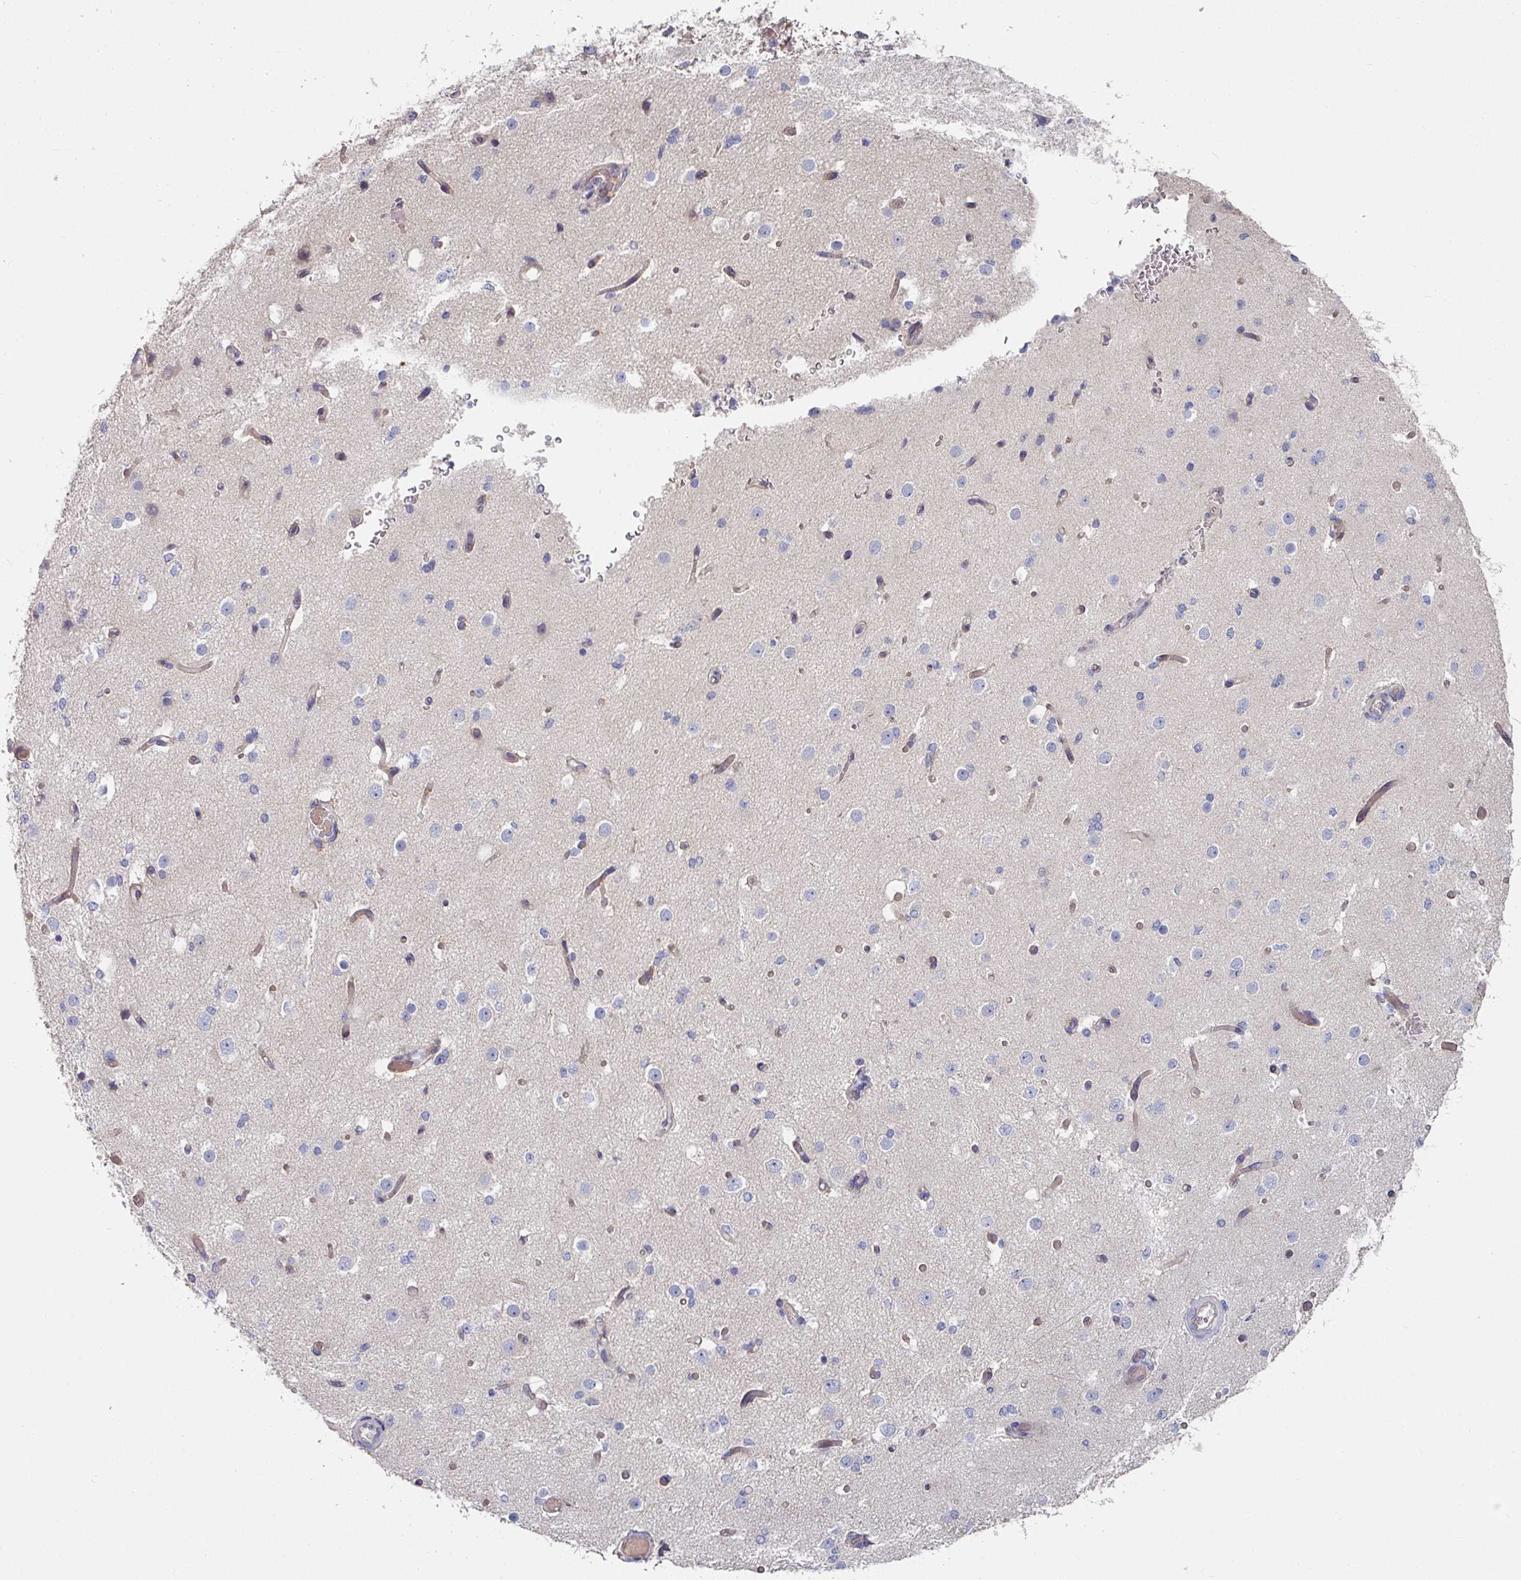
{"staining": {"intensity": "weak", "quantity": "<25%", "location": "cytoplasmic/membranous"}, "tissue": "cerebral cortex", "cell_type": "Endothelial cells", "image_type": "normal", "snomed": [{"axis": "morphology", "description": "Normal tissue, NOS"}, {"axis": "morphology", "description": "Inflammation, NOS"}, {"axis": "topography", "description": "Cerebral cortex"}], "caption": "DAB (3,3'-diaminobenzidine) immunohistochemical staining of unremarkable cerebral cortex demonstrates no significant expression in endothelial cells. Brightfield microscopy of IHC stained with DAB (3,3'-diaminobenzidine) (brown) and hematoxylin (blue), captured at high magnification.", "gene": "PYROXD2", "patient": {"sex": "male", "age": 6}}